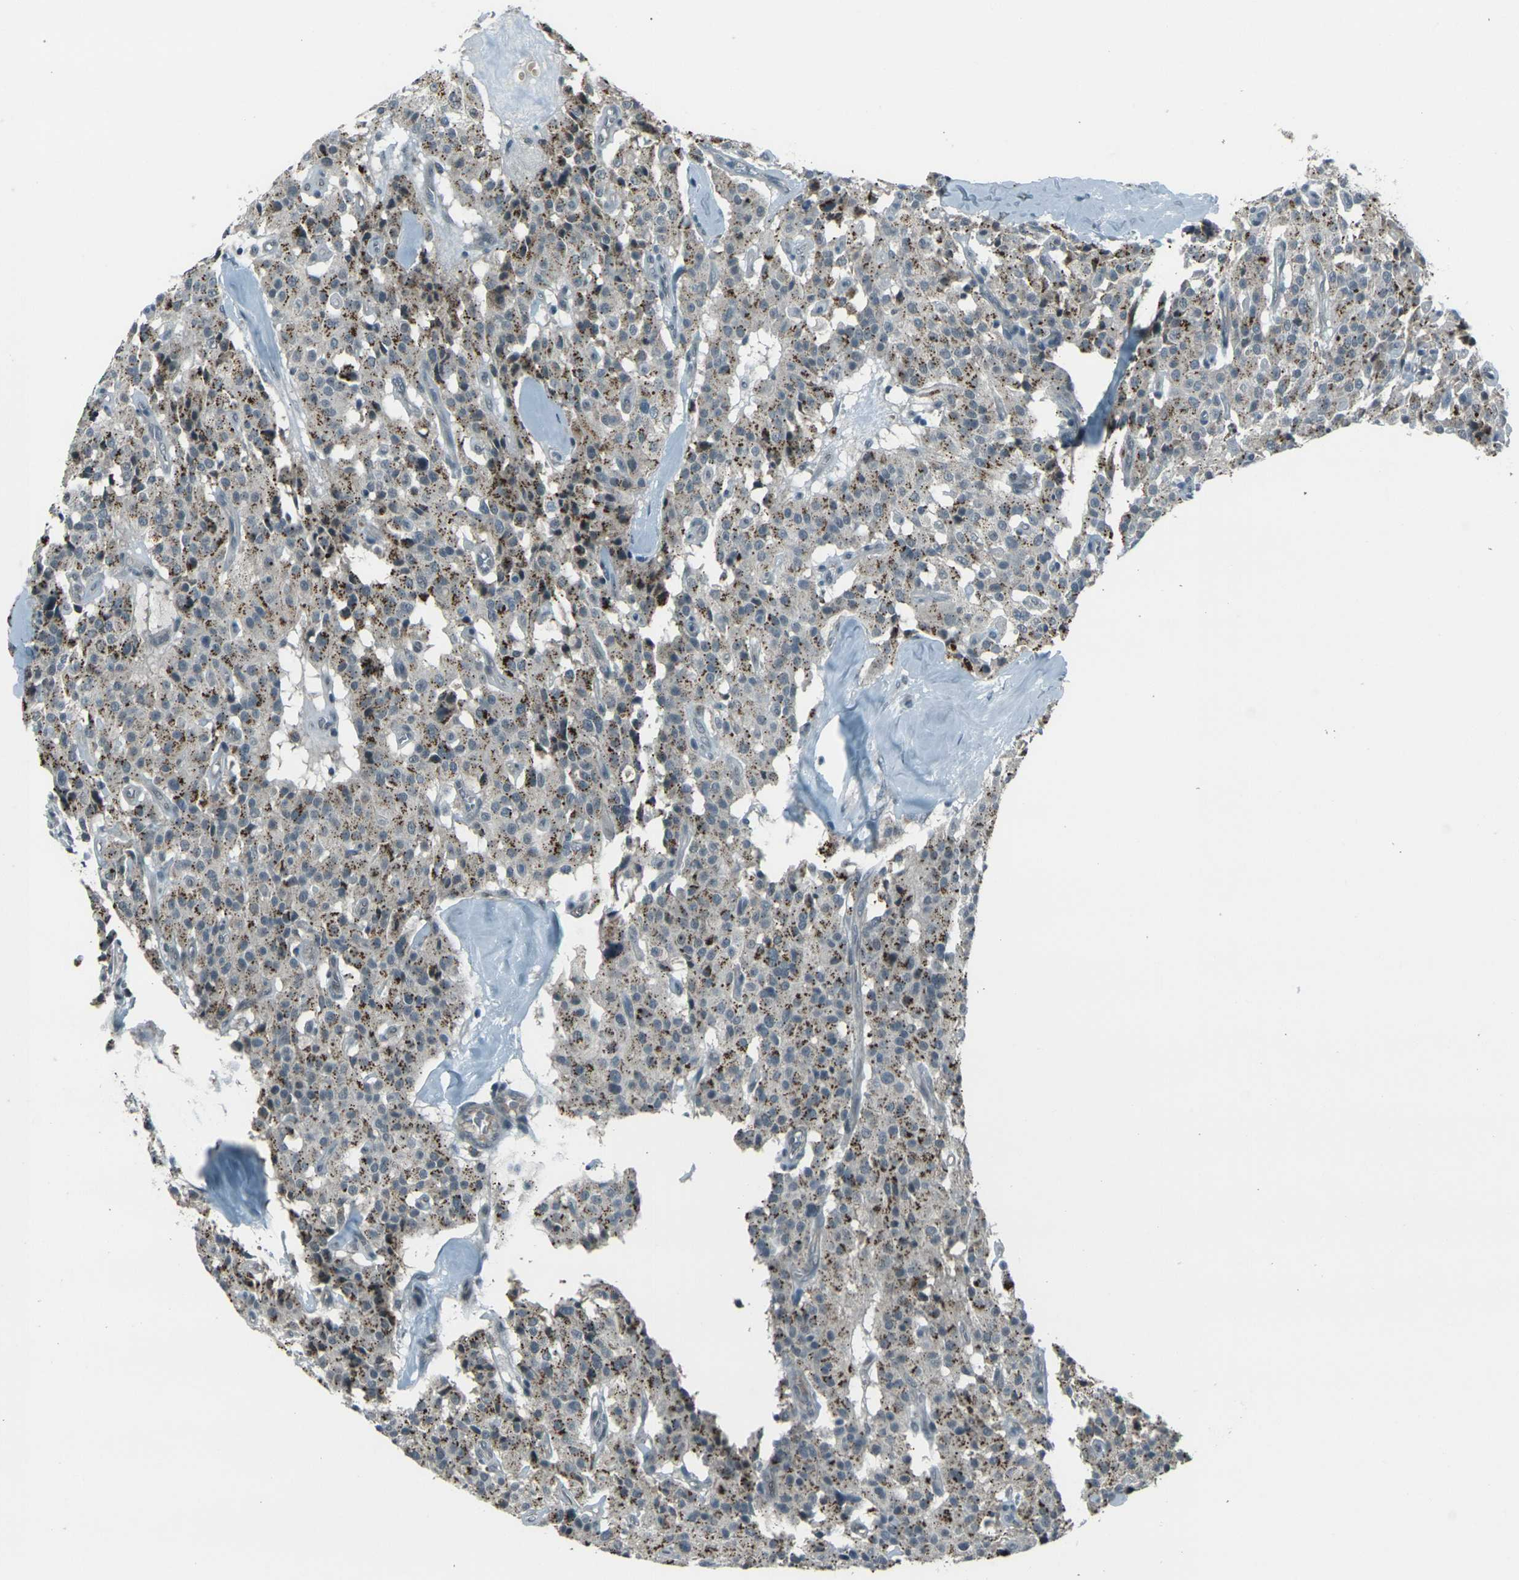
{"staining": {"intensity": "moderate", "quantity": ">75%", "location": "cytoplasmic/membranous"}, "tissue": "carcinoid", "cell_type": "Tumor cells", "image_type": "cancer", "snomed": [{"axis": "morphology", "description": "Carcinoid, malignant, NOS"}, {"axis": "topography", "description": "Lung"}], "caption": "The image demonstrates a brown stain indicating the presence of a protein in the cytoplasmic/membranous of tumor cells in carcinoid (malignant).", "gene": "GPR19", "patient": {"sex": "male", "age": 30}}